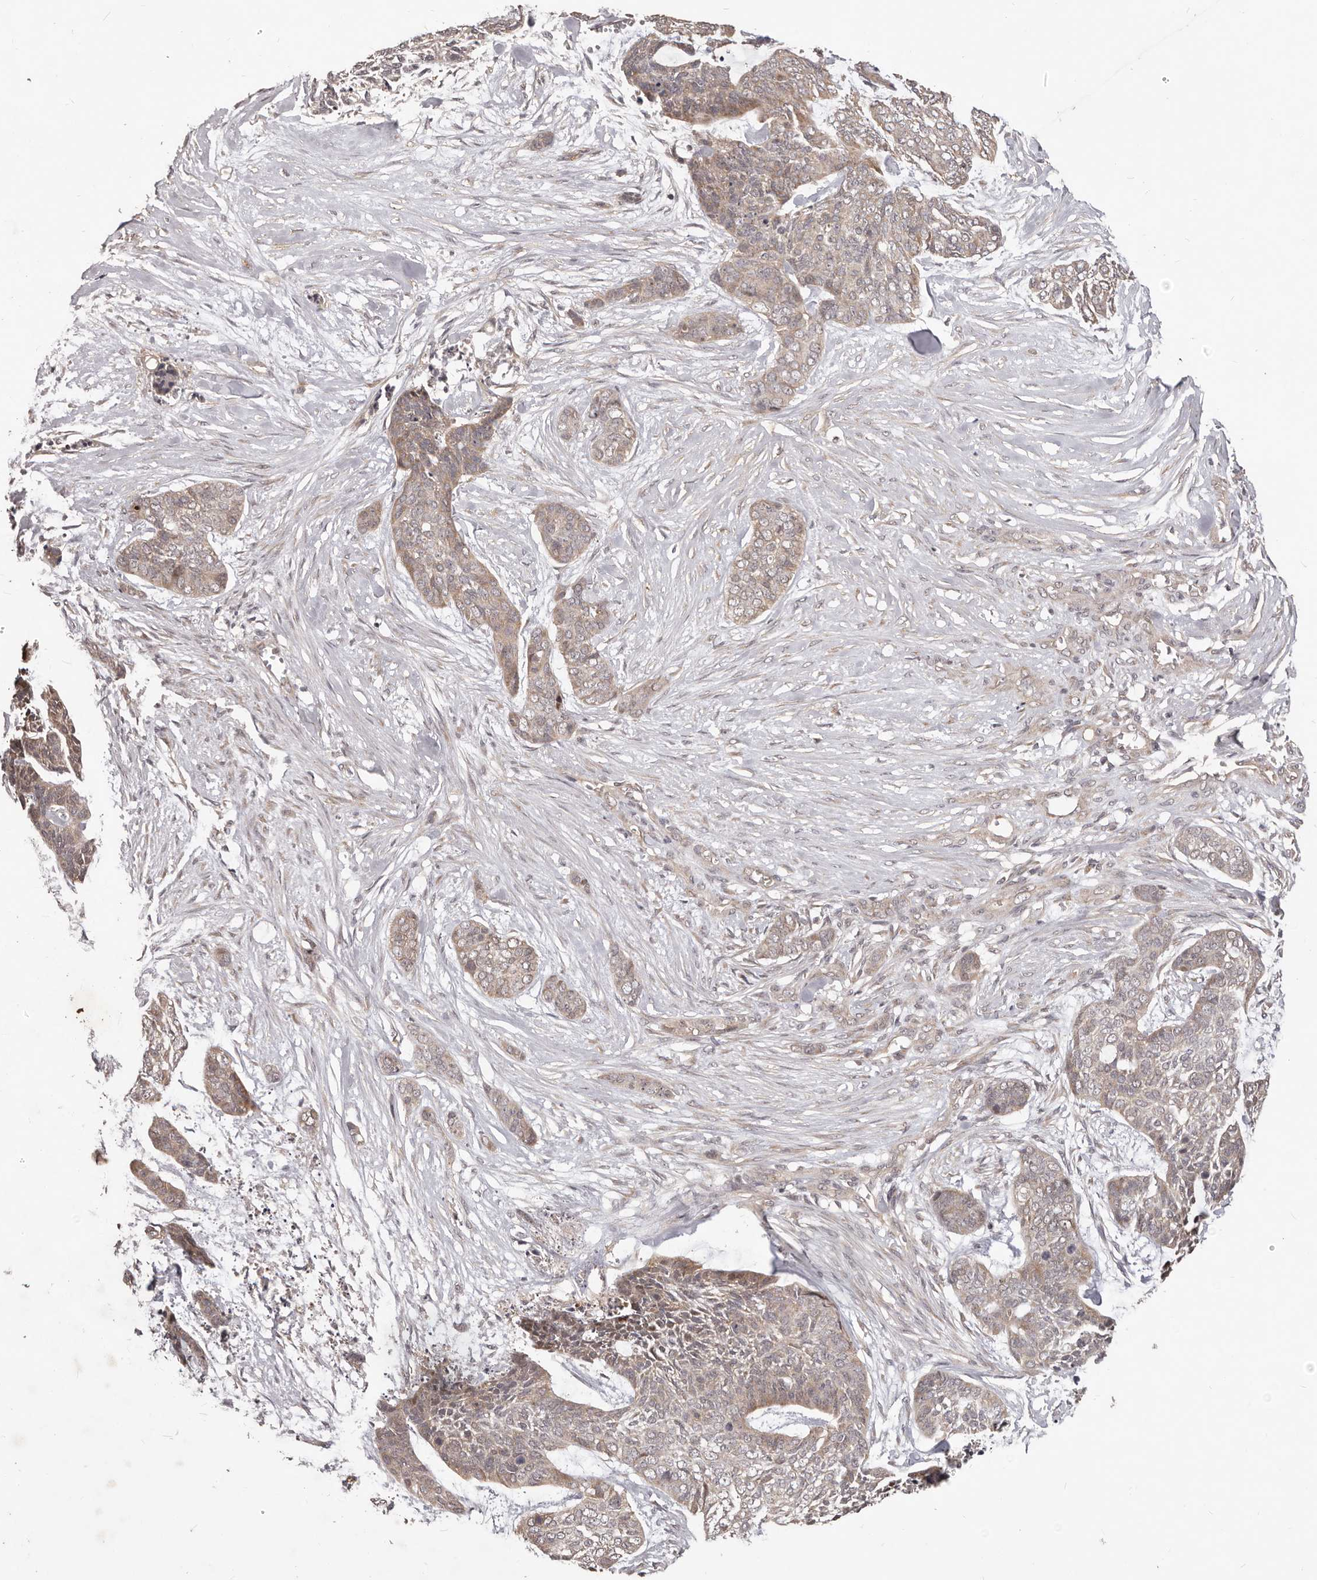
{"staining": {"intensity": "weak", "quantity": "25%-75%", "location": "cytoplasmic/membranous"}, "tissue": "skin cancer", "cell_type": "Tumor cells", "image_type": "cancer", "snomed": [{"axis": "morphology", "description": "Basal cell carcinoma"}, {"axis": "topography", "description": "Skin"}], "caption": "Immunohistochemical staining of human skin cancer exhibits low levels of weak cytoplasmic/membranous positivity in about 25%-75% of tumor cells.", "gene": "MTO1", "patient": {"sex": "female", "age": 64}}